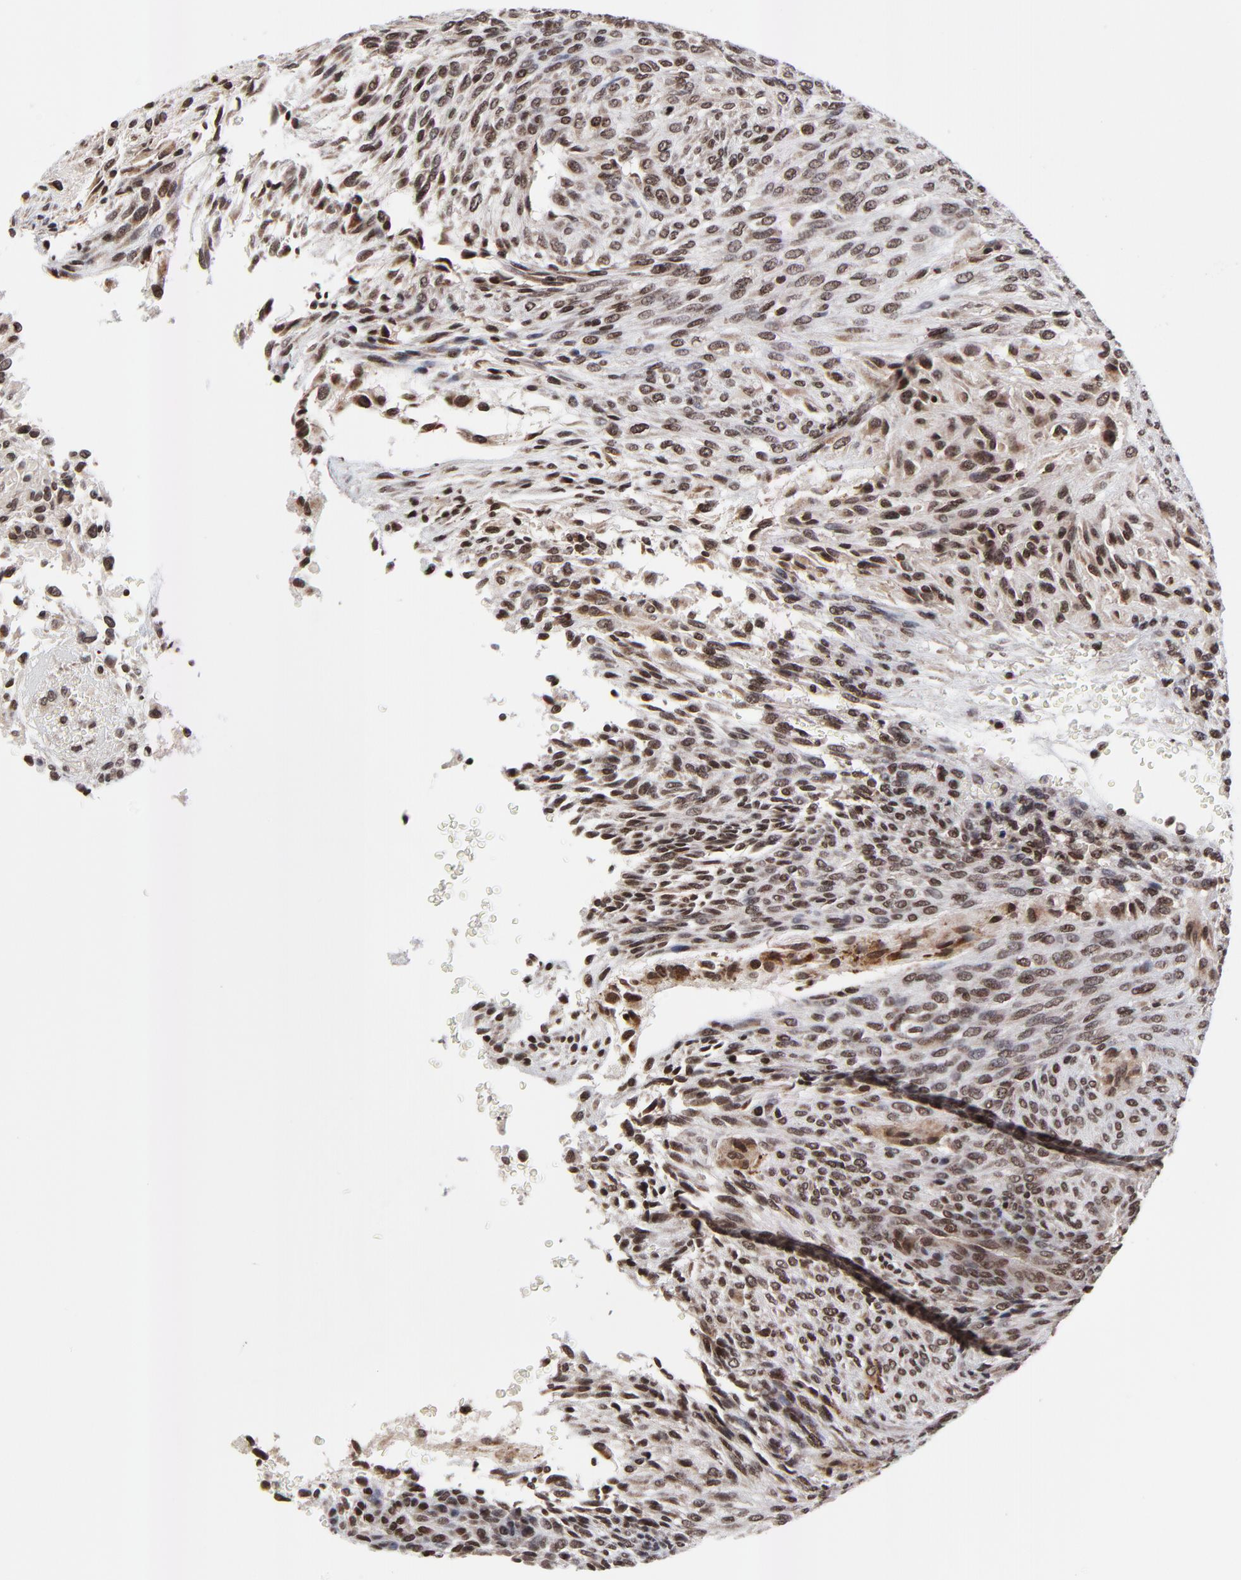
{"staining": {"intensity": "moderate", "quantity": ">75%", "location": "nuclear"}, "tissue": "glioma", "cell_type": "Tumor cells", "image_type": "cancer", "snomed": [{"axis": "morphology", "description": "Glioma, malignant, High grade"}, {"axis": "topography", "description": "Cerebral cortex"}], "caption": "Human high-grade glioma (malignant) stained with a brown dye shows moderate nuclear positive expression in approximately >75% of tumor cells.", "gene": "ZNF777", "patient": {"sex": "female", "age": 55}}